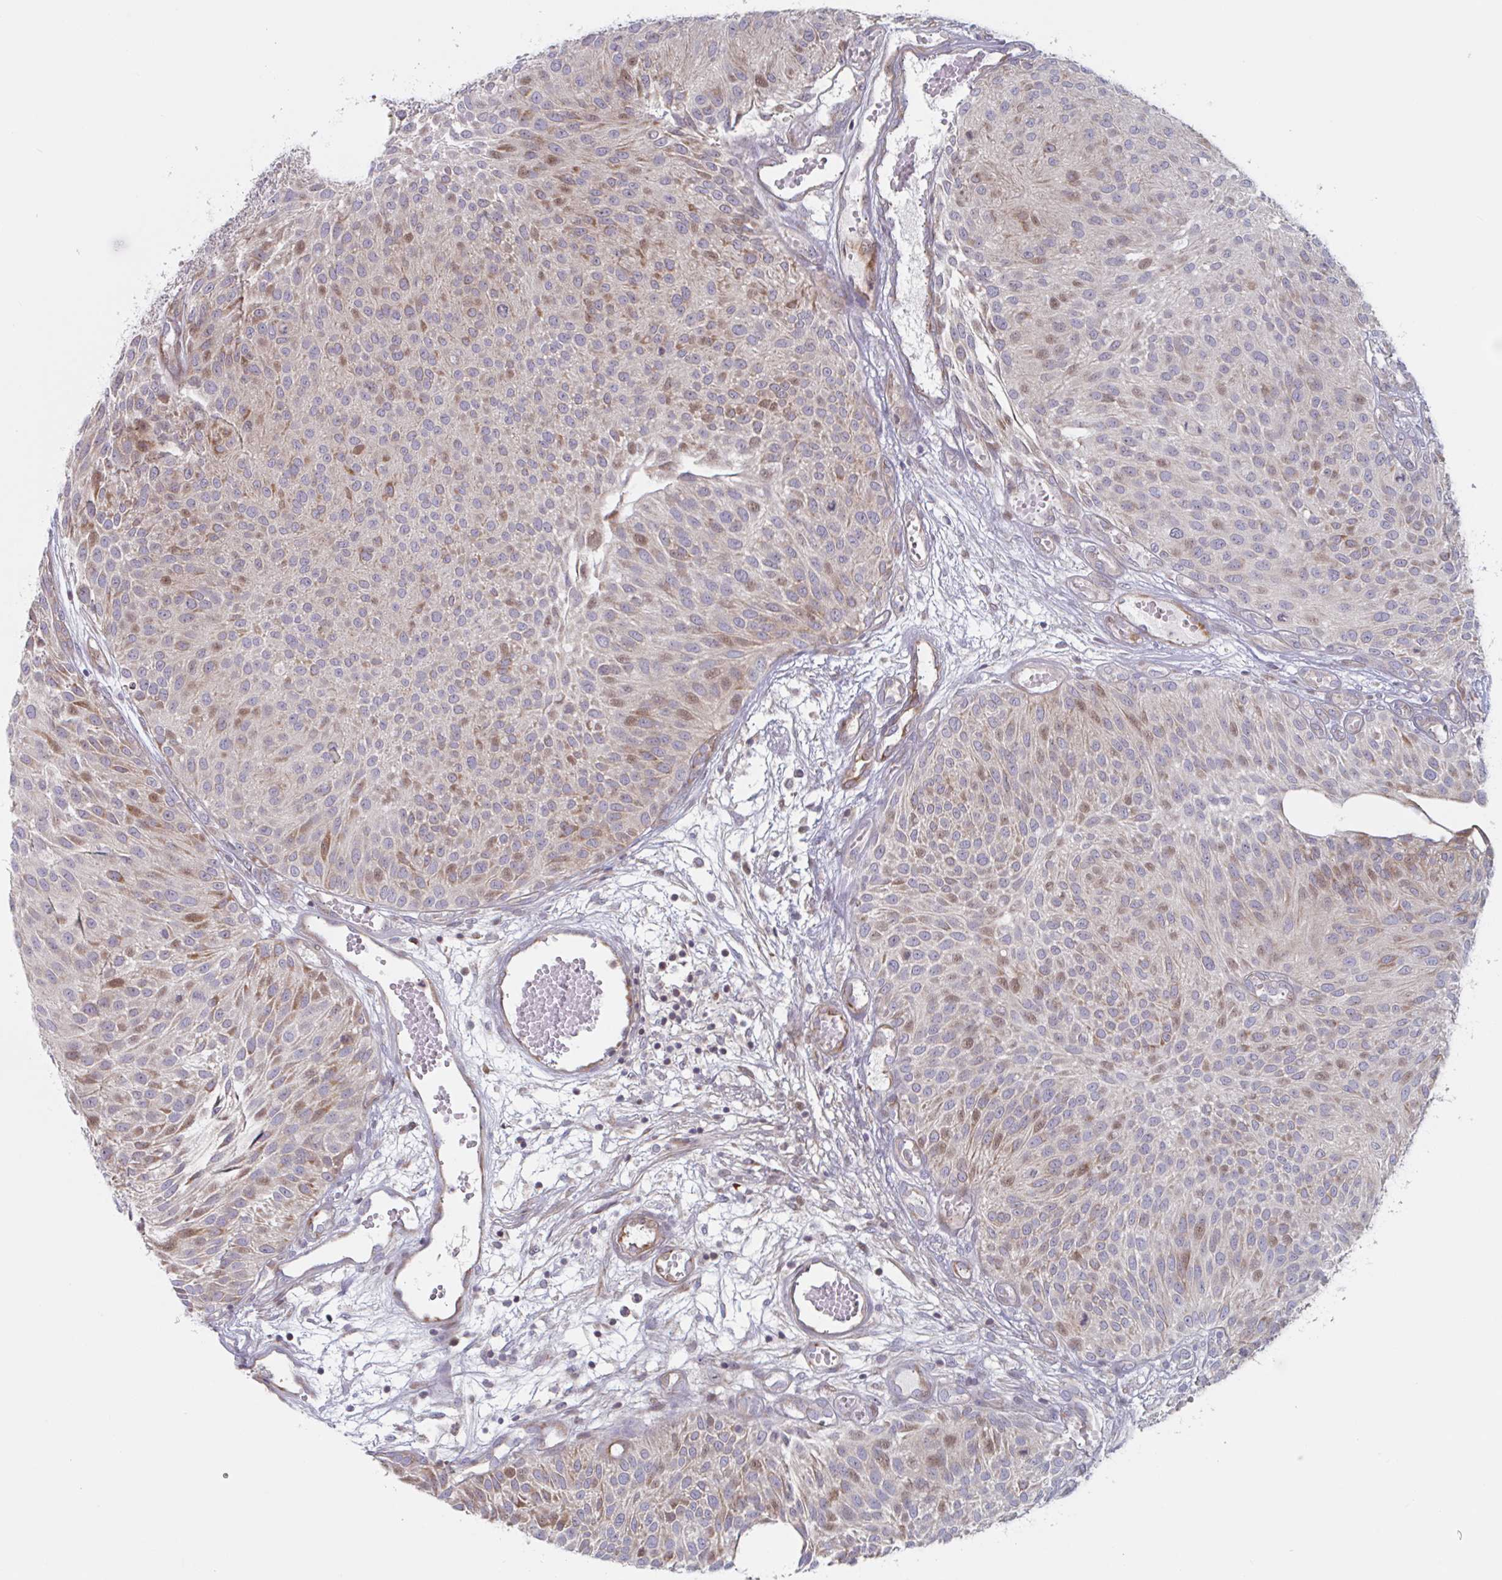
{"staining": {"intensity": "moderate", "quantity": "25%-75%", "location": "cytoplasmic/membranous,nuclear"}, "tissue": "urothelial cancer", "cell_type": "Tumor cells", "image_type": "cancer", "snomed": [{"axis": "morphology", "description": "Urothelial carcinoma, NOS"}, {"axis": "topography", "description": "Urinary bladder"}], "caption": "Tumor cells show medium levels of moderate cytoplasmic/membranous and nuclear positivity in approximately 25%-75% of cells in human transitional cell carcinoma.", "gene": "DUXA", "patient": {"sex": "male", "age": 84}}